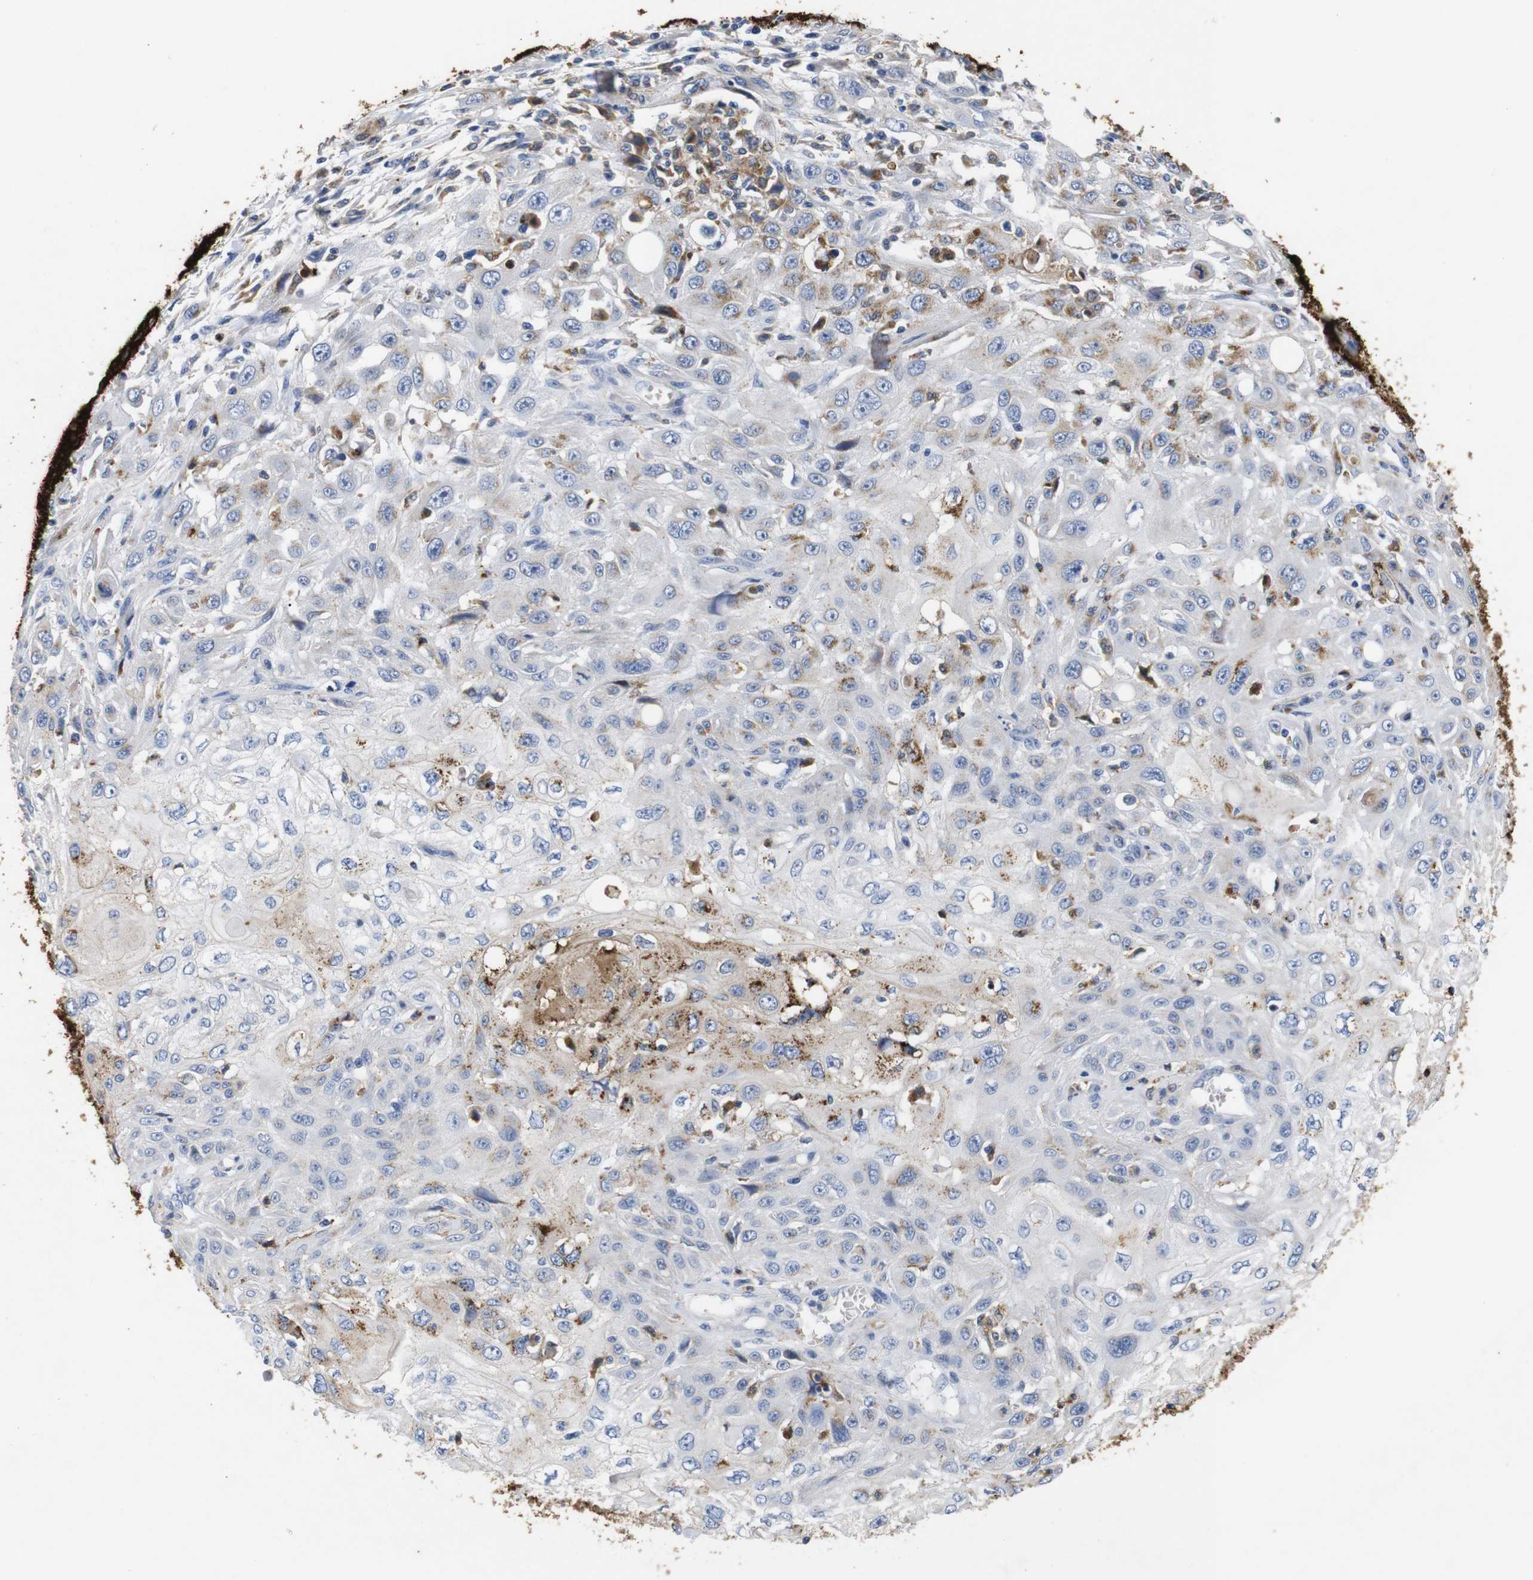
{"staining": {"intensity": "moderate", "quantity": "<25%", "location": "cytoplasmic/membranous"}, "tissue": "skin cancer", "cell_type": "Tumor cells", "image_type": "cancer", "snomed": [{"axis": "morphology", "description": "Squamous cell carcinoma, NOS"}, {"axis": "topography", "description": "Skin"}], "caption": "Human skin cancer (squamous cell carcinoma) stained for a protein (brown) reveals moderate cytoplasmic/membranous positive positivity in about <25% of tumor cells.", "gene": "SDCBP", "patient": {"sex": "male", "age": 75}}